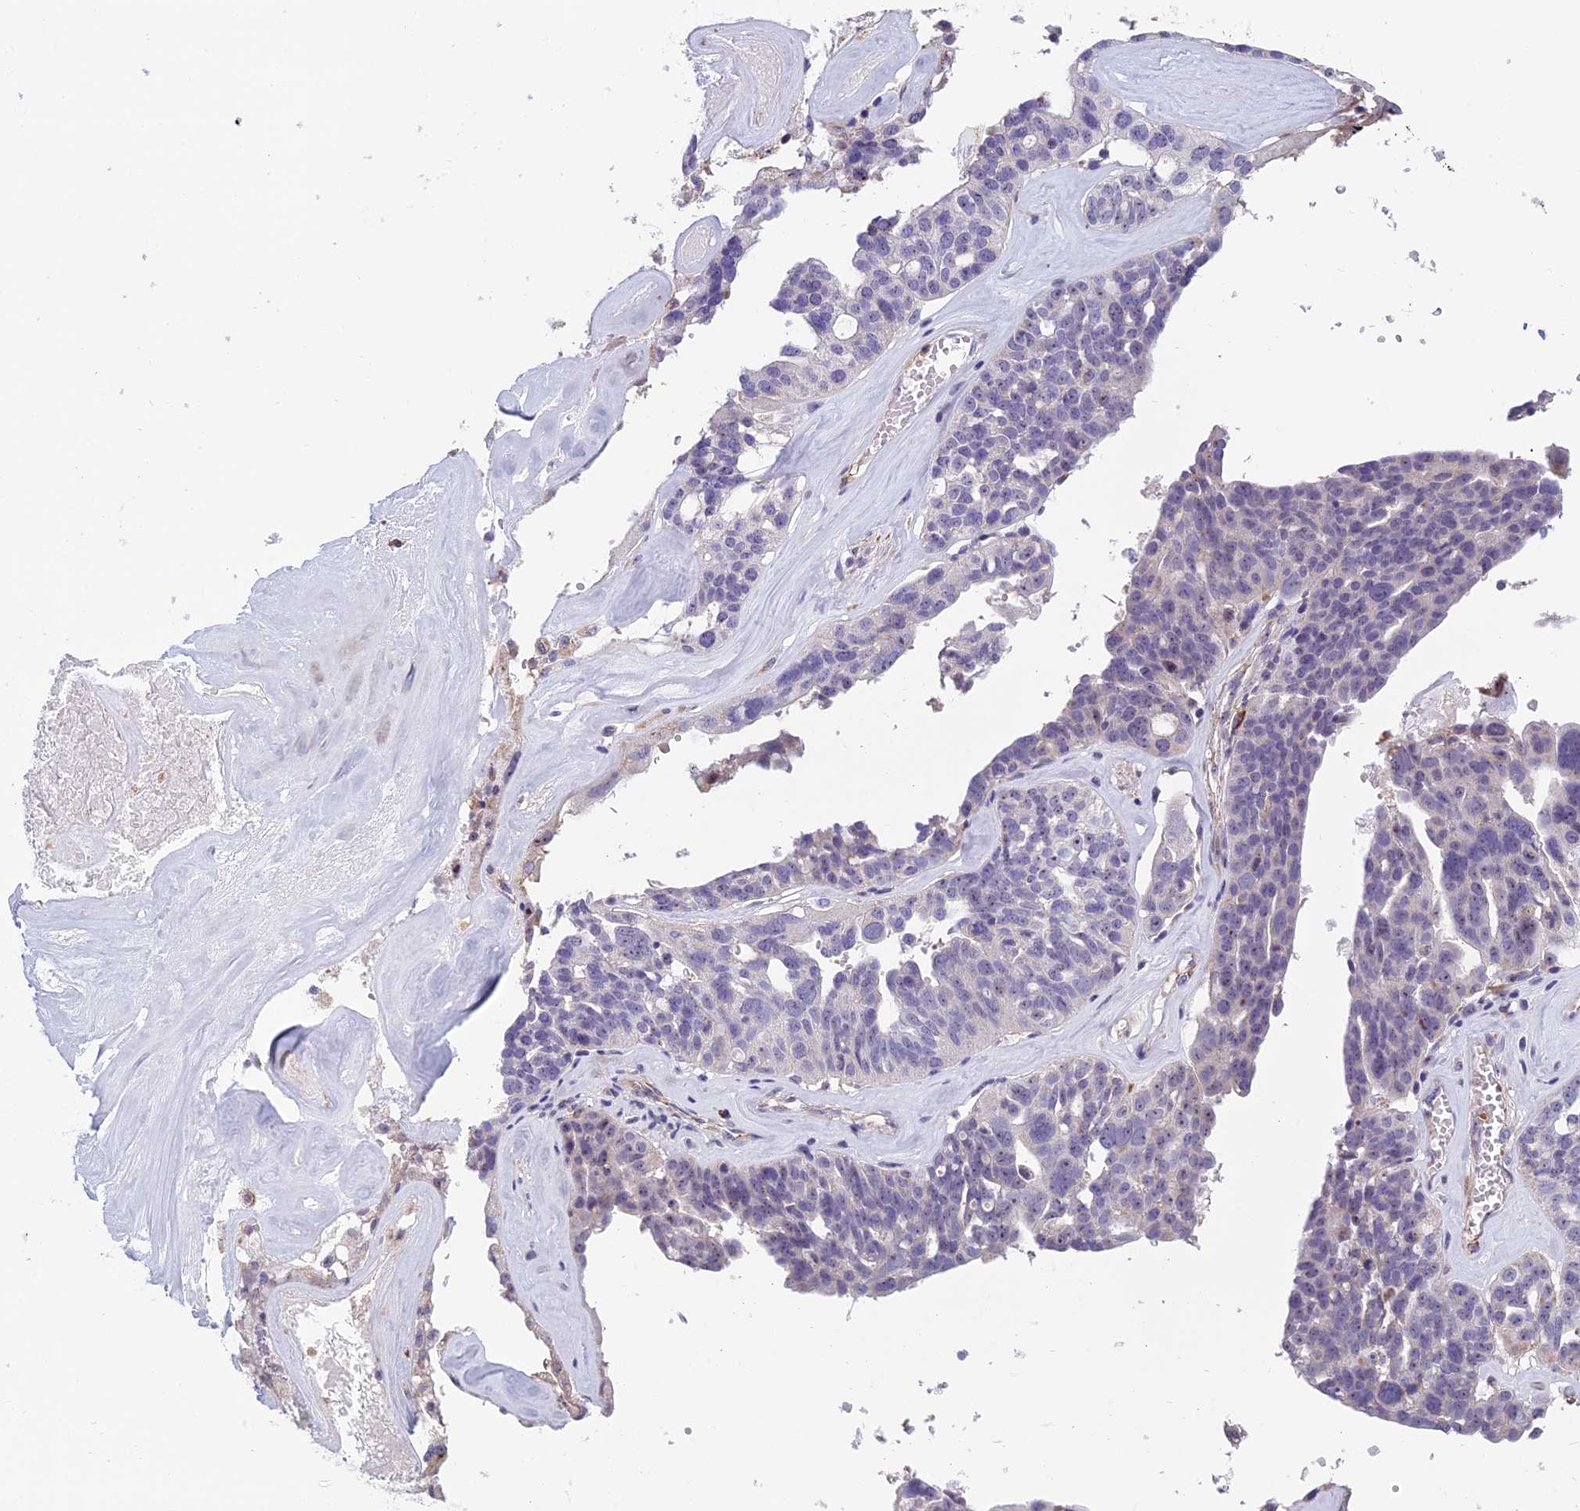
{"staining": {"intensity": "negative", "quantity": "none", "location": "none"}, "tissue": "ovarian cancer", "cell_type": "Tumor cells", "image_type": "cancer", "snomed": [{"axis": "morphology", "description": "Cystadenocarcinoma, serous, NOS"}, {"axis": "topography", "description": "Ovary"}], "caption": "Ovarian cancer (serous cystadenocarcinoma) was stained to show a protein in brown. There is no significant staining in tumor cells. Brightfield microscopy of immunohistochemistry (IHC) stained with DAB (3,3'-diaminobenzidine) (brown) and hematoxylin (blue), captured at high magnification.", "gene": "NOC2L", "patient": {"sex": "female", "age": 59}}